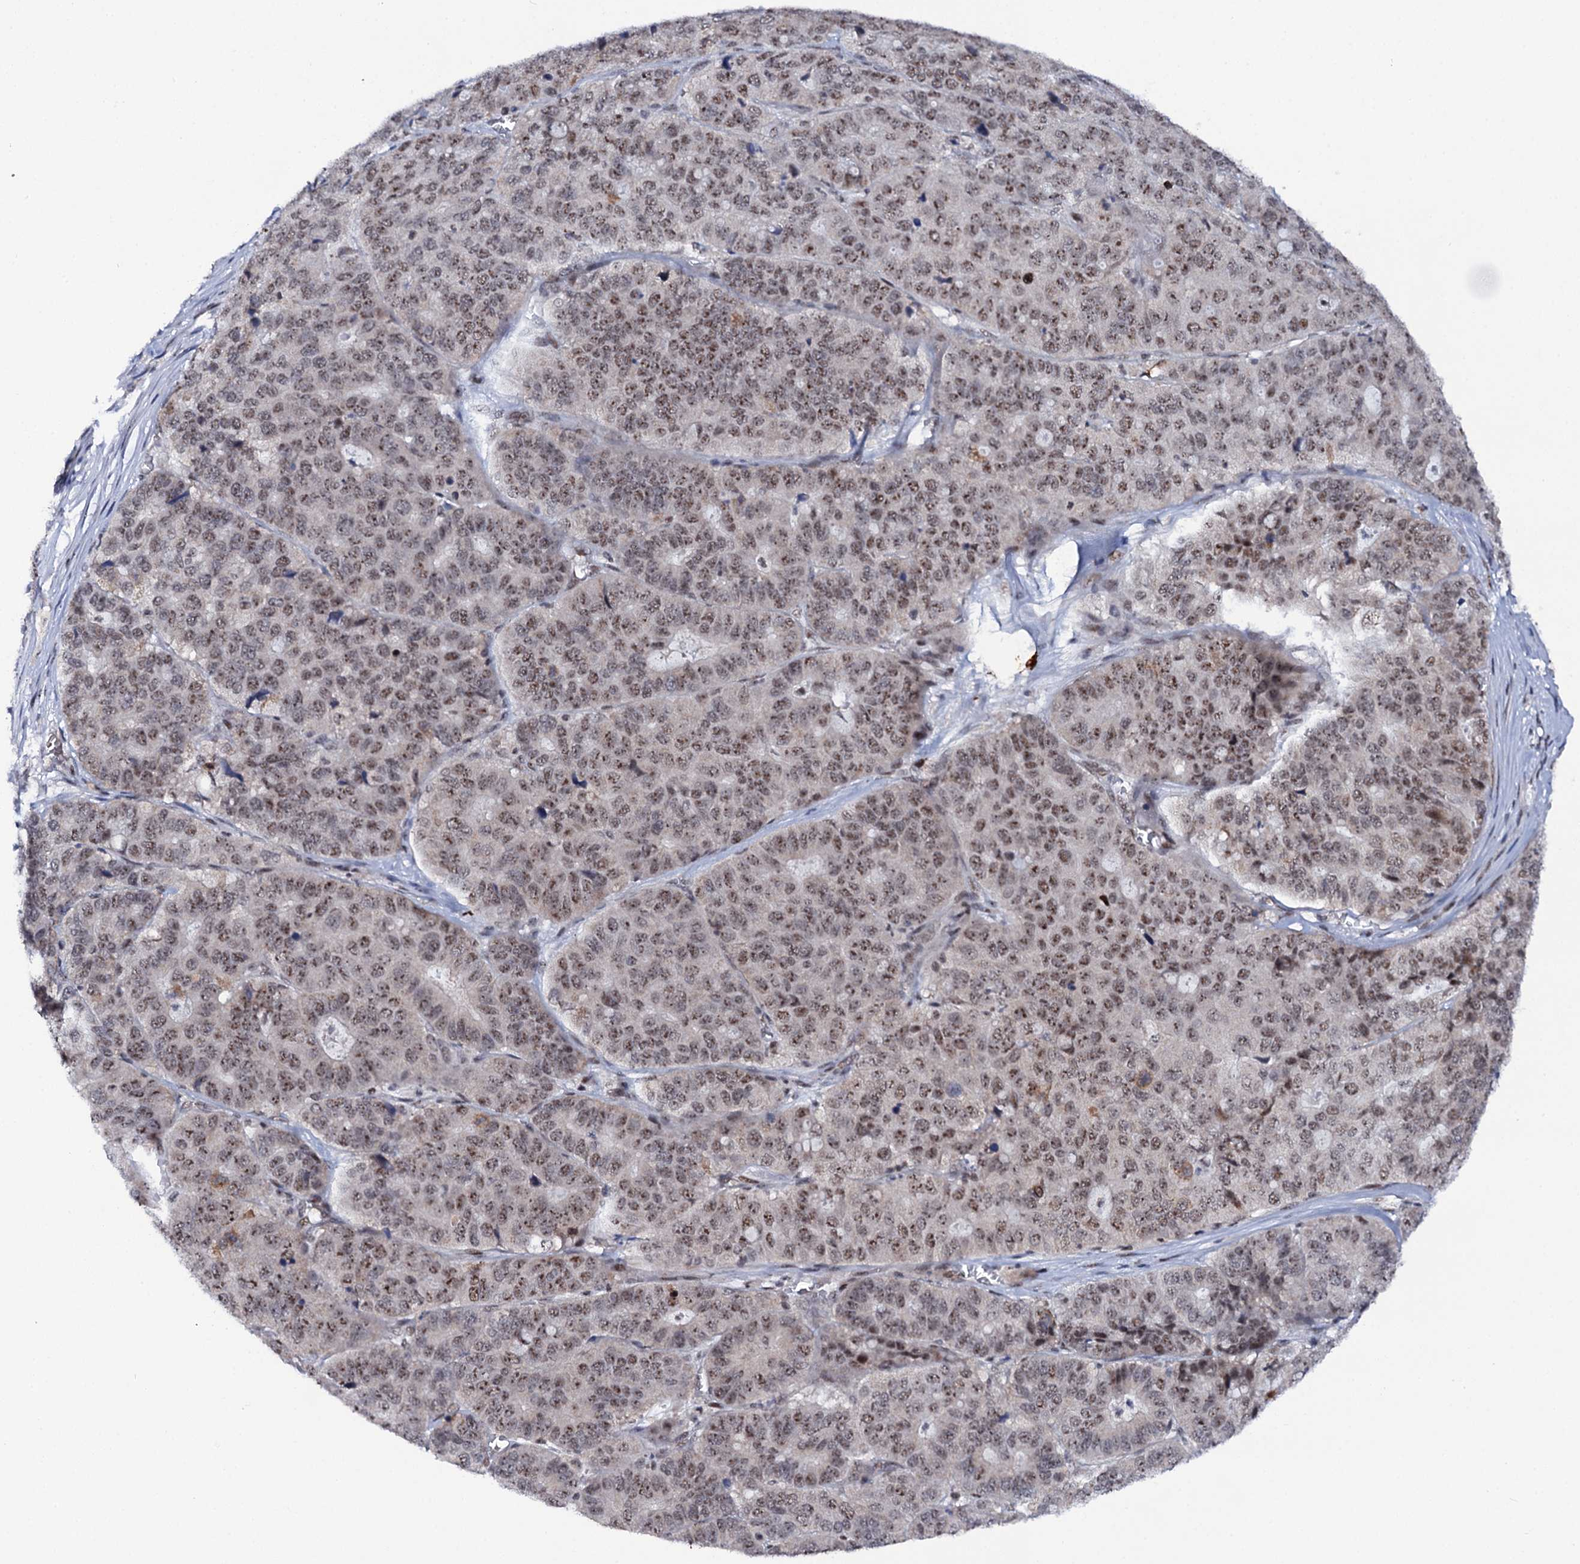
{"staining": {"intensity": "moderate", "quantity": ">75%", "location": "nuclear"}, "tissue": "pancreatic cancer", "cell_type": "Tumor cells", "image_type": "cancer", "snomed": [{"axis": "morphology", "description": "Adenocarcinoma, NOS"}, {"axis": "topography", "description": "Pancreas"}], "caption": "Human adenocarcinoma (pancreatic) stained with a protein marker displays moderate staining in tumor cells.", "gene": "BUD13", "patient": {"sex": "male", "age": 50}}